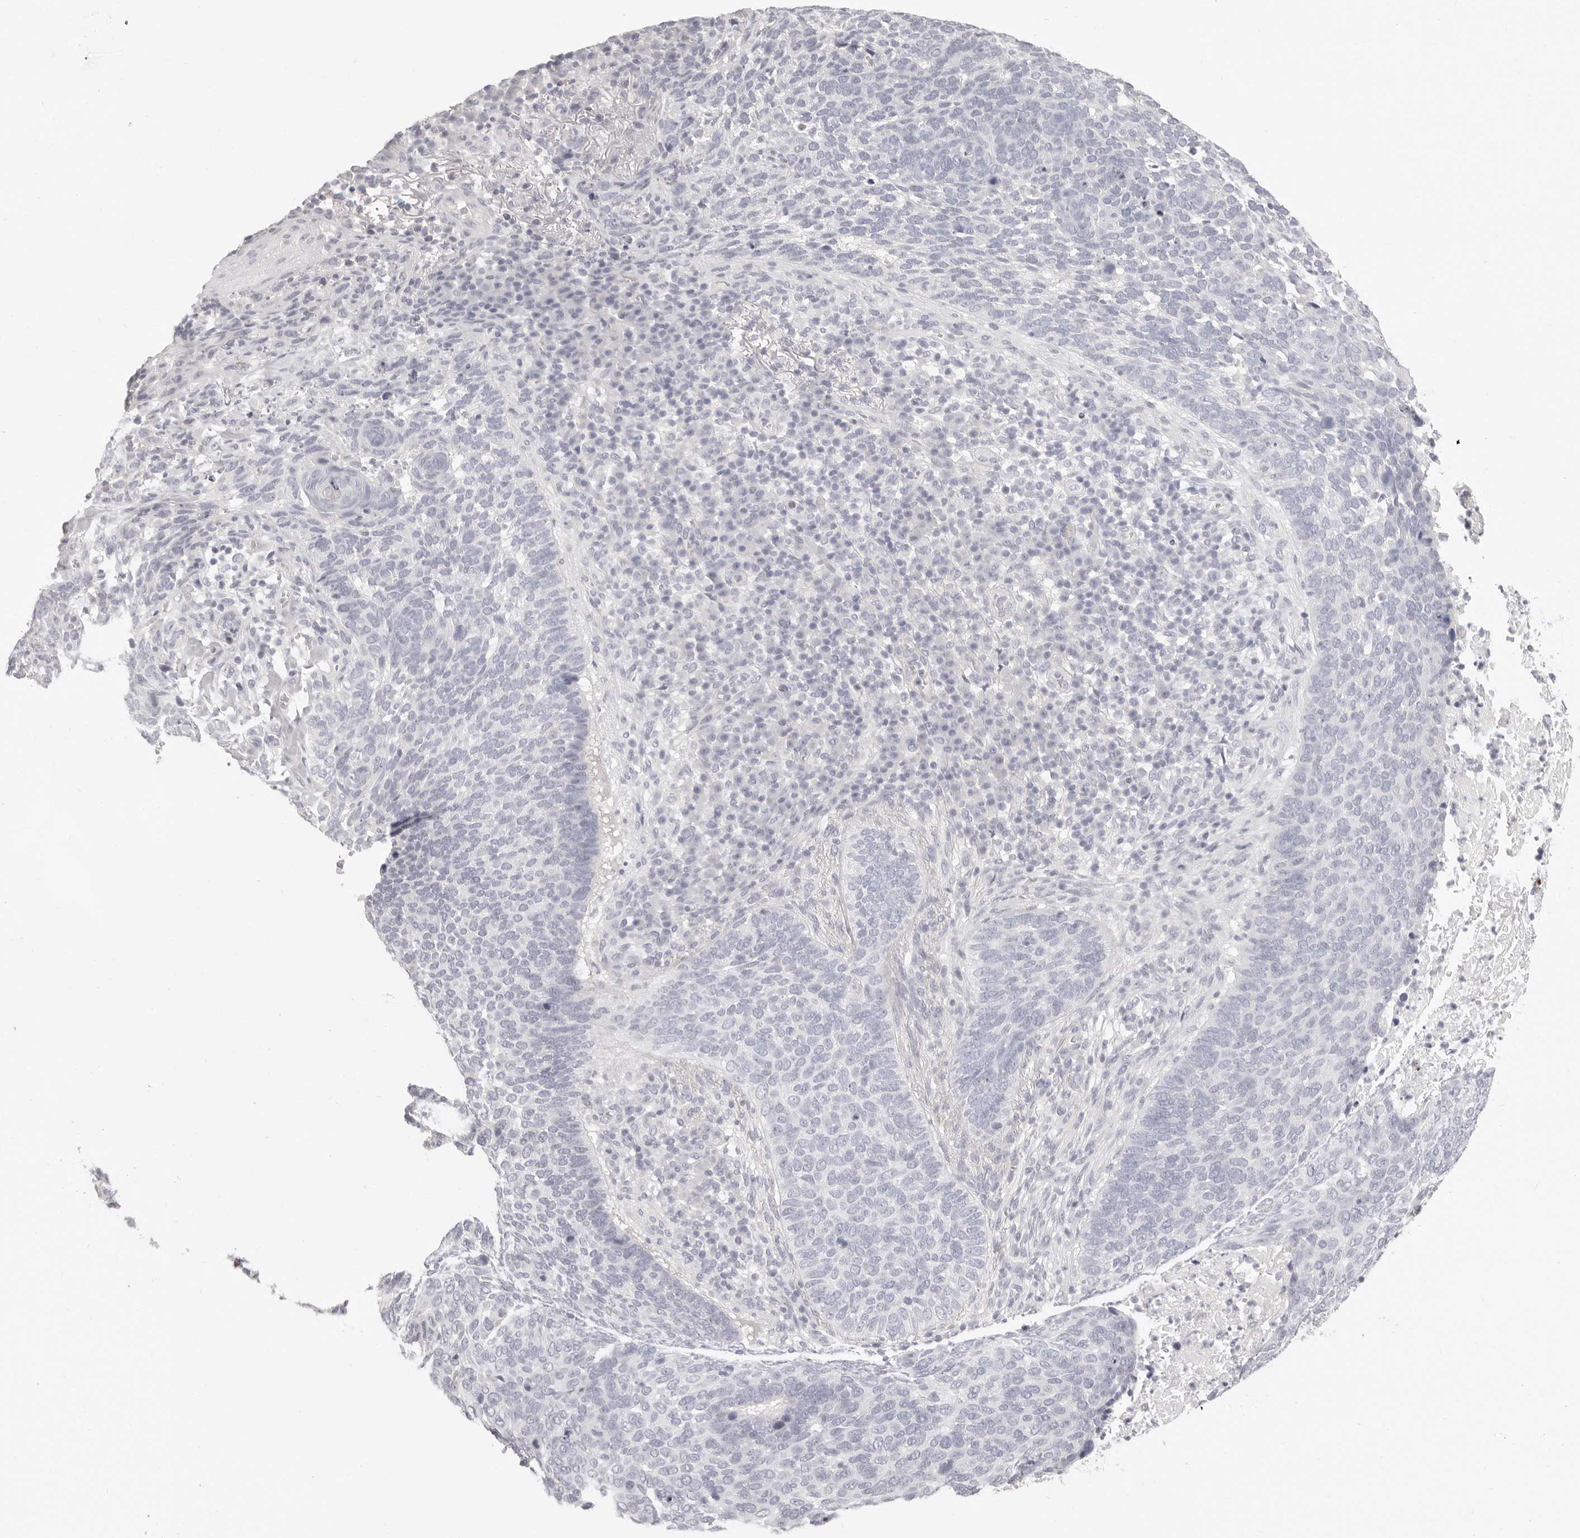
{"staining": {"intensity": "negative", "quantity": "none", "location": "none"}, "tissue": "skin cancer", "cell_type": "Tumor cells", "image_type": "cancer", "snomed": [{"axis": "morphology", "description": "Basal cell carcinoma"}, {"axis": "topography", "description": "Skin"}], "caption": "Immunohistochemistry micrograph of skin cancer (basal cell carcinoma) stained for a protein (brown), which shows no staining in tumor cells. (Immunohistochemistry (ihc), brightfield microscopy, high magnification).", "gene": "FABP1", "patient": {"sex": "female", "age": 64}}